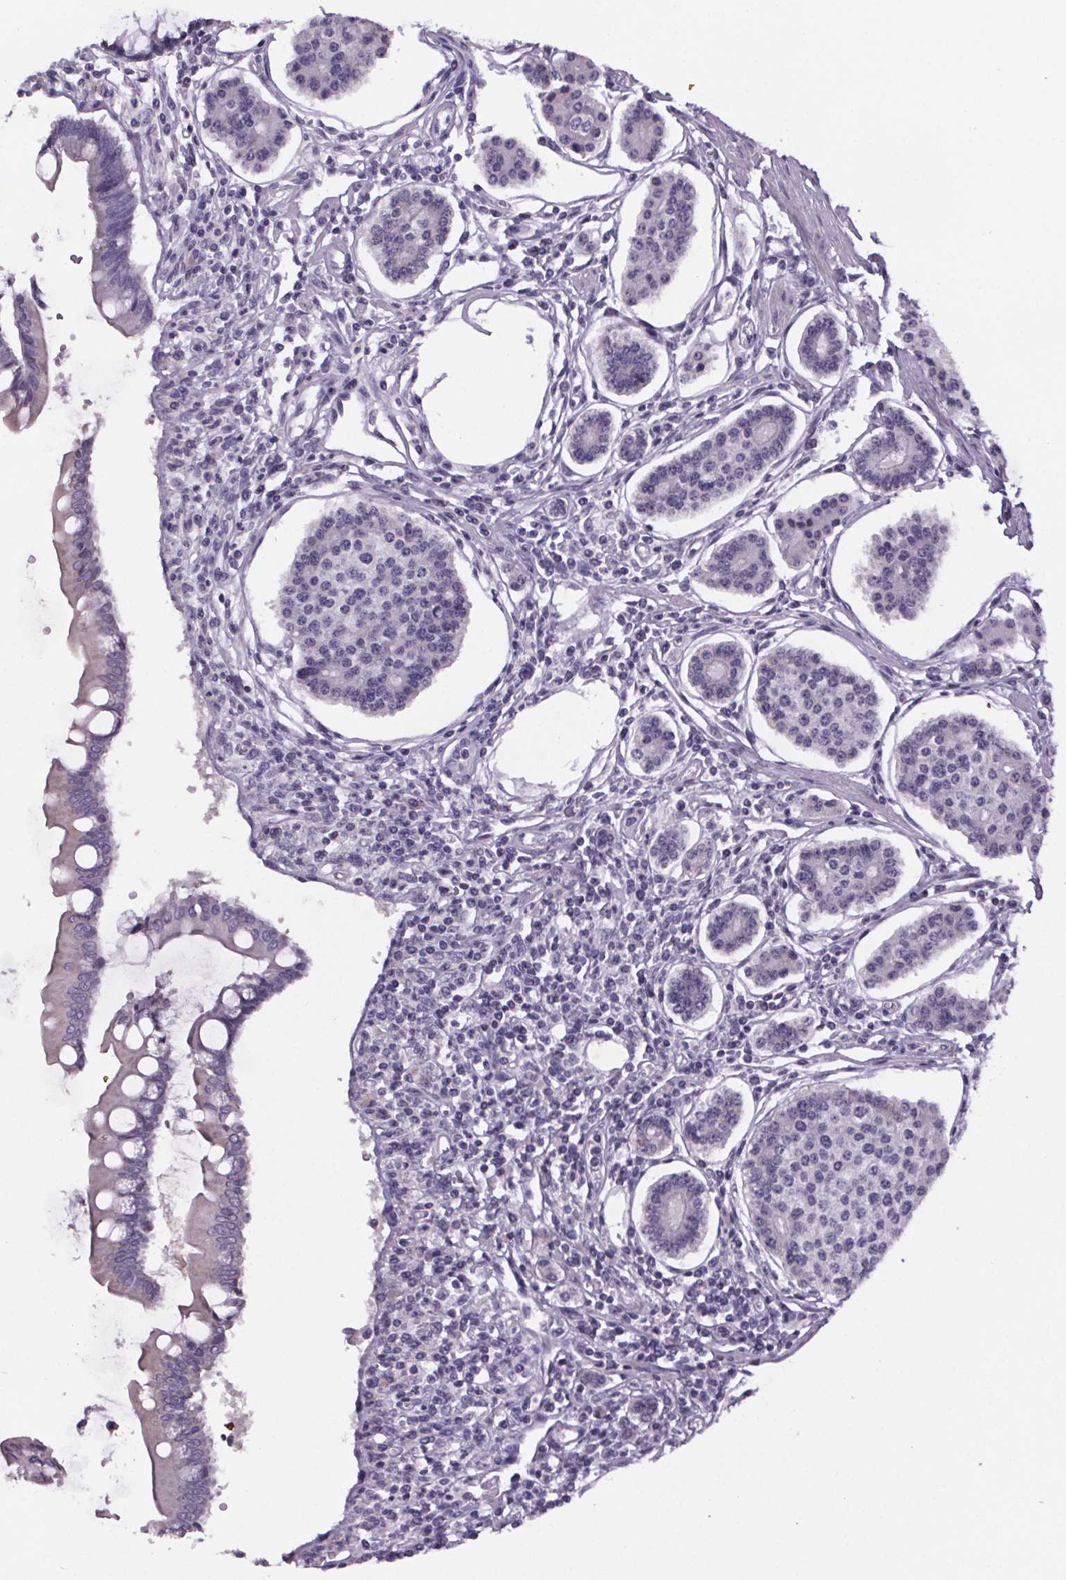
{"staining": {"intensity": "negative", "quantity": "none", "location": "none"}, "tissue": "carcinoid", "cell_type": "Tumor cells", "image_type": "cancer", "snomed": [{"axis": "morphology", "description": "Carcinoid, malignant, NOS"}, {"axis": "topography", "description": "Small intestine"}], "caption": "There is no significant expression in tumor cells of carcinoid.", "gene": "CUBN", "patient": {"sex": "female", "age": 65}}